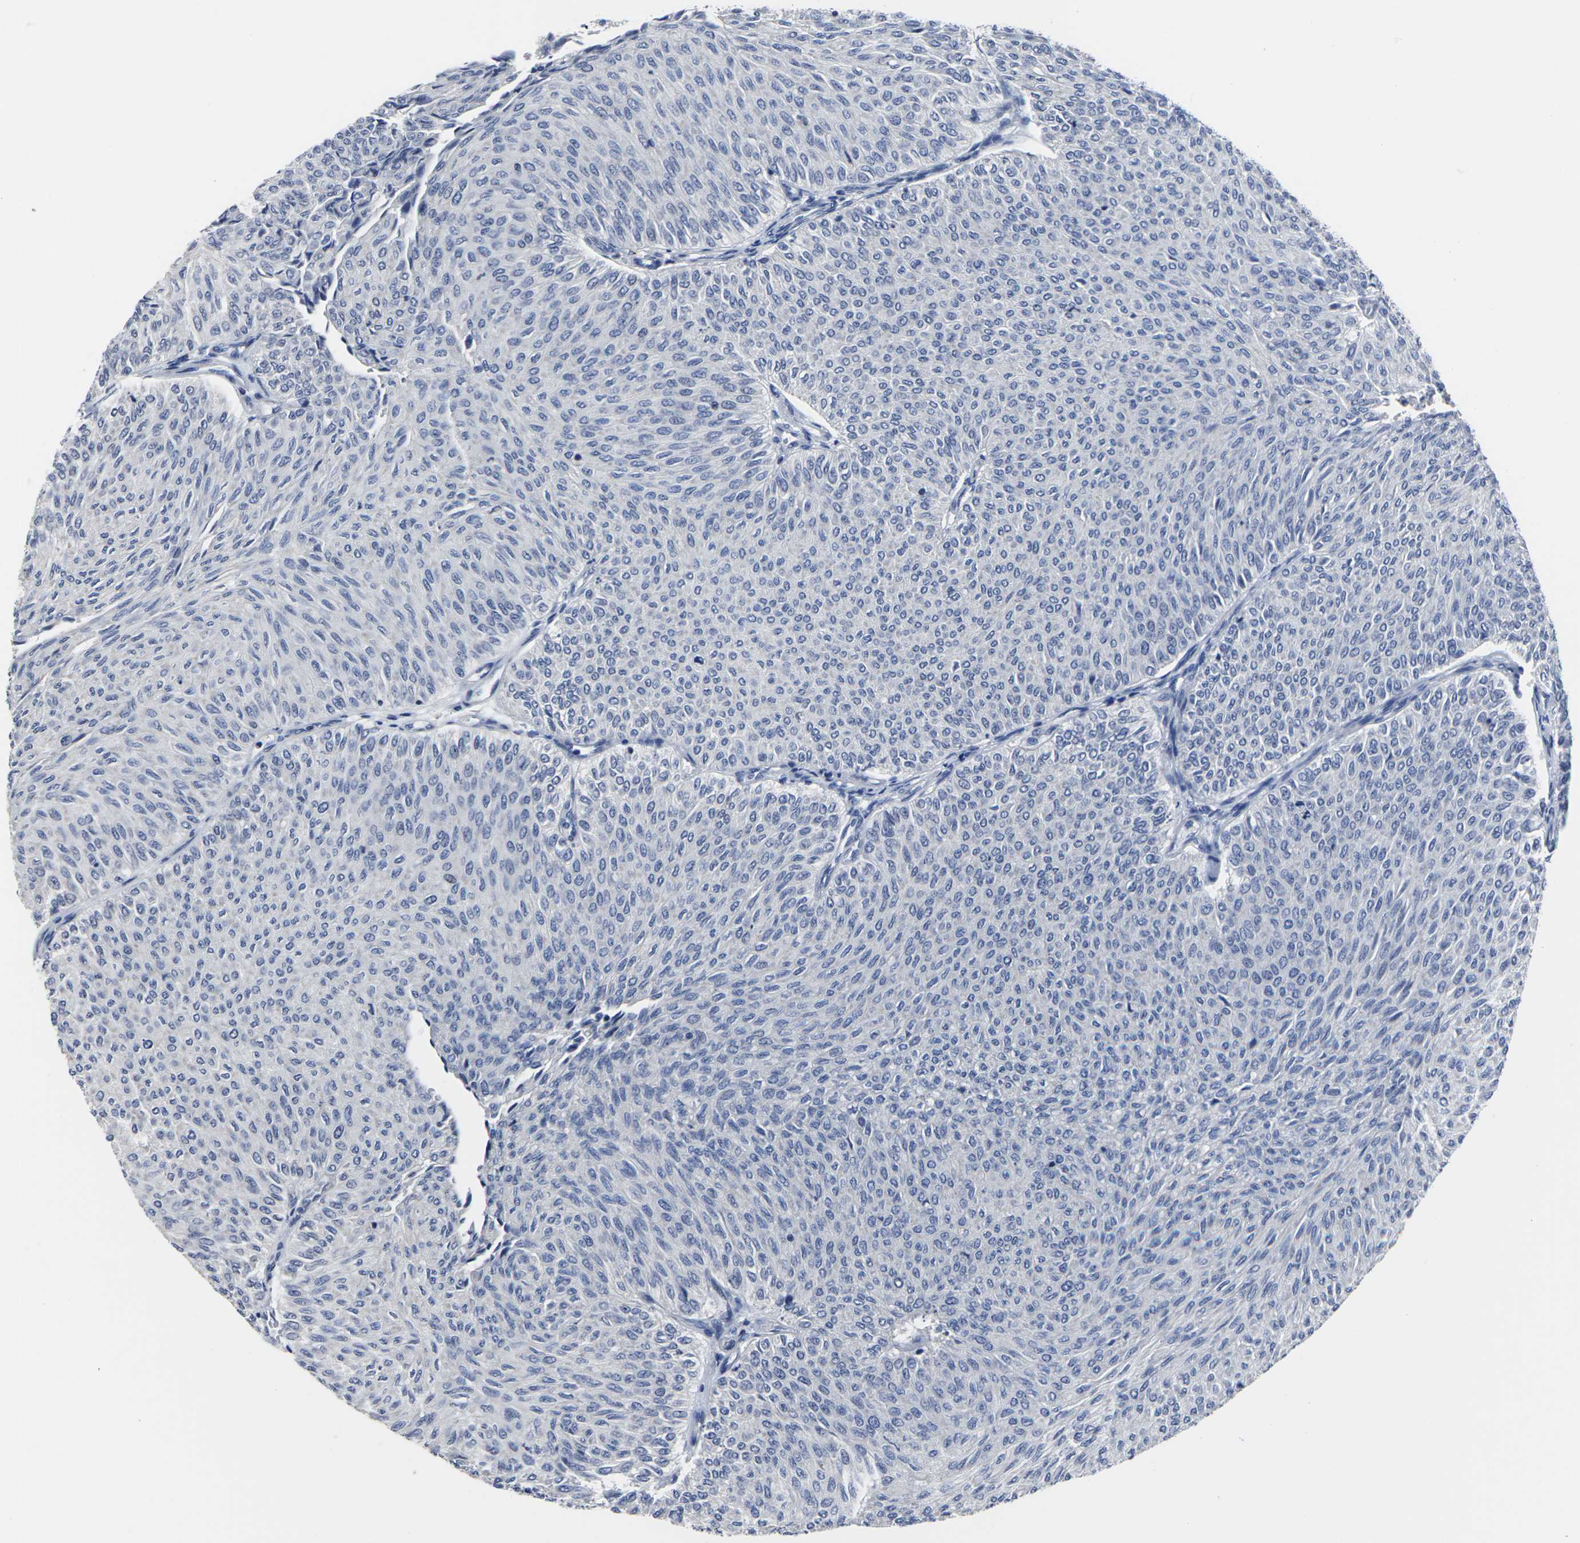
{"staining": {"intensity": "negative", "quantity": "none", "location": "none"}, "tissue": "urothelial cancer", "cell_type": "Tumor cells", "image_type": "cancer", "snomed": [{"axis": "morphology", "description": "Urothelial carcinoma, Low grade"}, {"axis": "topography", "description": "Urinary bladder"}], "caption": "IHC of urothelial cancer demonstrates no expression in tumor cells.", "gene": "MSANTD4", "patient": {"sex": "male", "age": 78}}